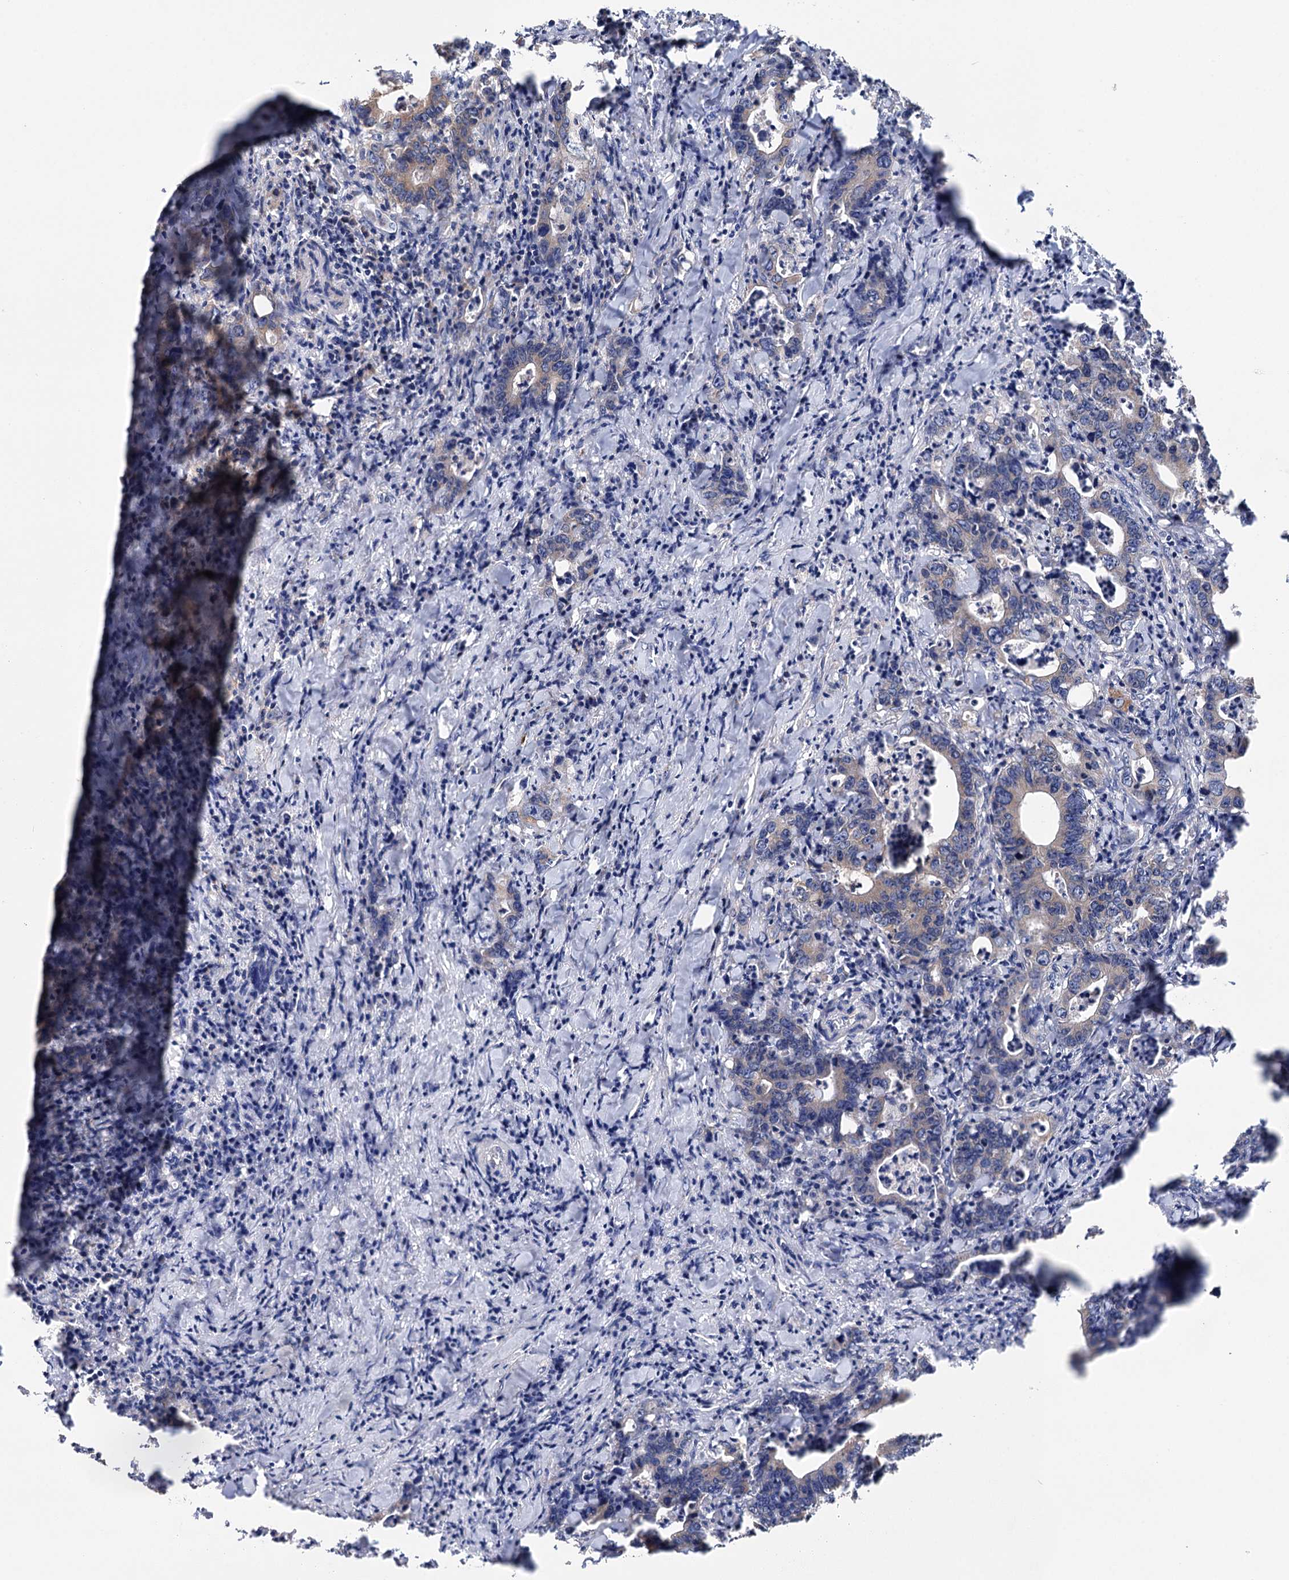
{"staining": {"intensity": "weak", "quantity": "25%-75%", "location": "cytoplasmic/membranous"}, "tissue": "colorectal cancer", "cell_type": "Tumor cells", "image_type": "cancer", "snomed": [{"axis": "morphology", "description": "Adenocarcinoma, NOS"}, {"axis": "topography", "description": "Colon"}], "caption": "Colorectal cancer (adenocarcinoma) stained for a protein reveals weak cytoplasmic/membranous positivity in tumor cells. The staining was performed using DAB (3,3'-diaminobenzidine), with brown indicating positive protein expression. Nuclei are stained blue with hematoxylin.", "gene": "SUCLA2", "patient": {"sex": "female", "age": 75}}